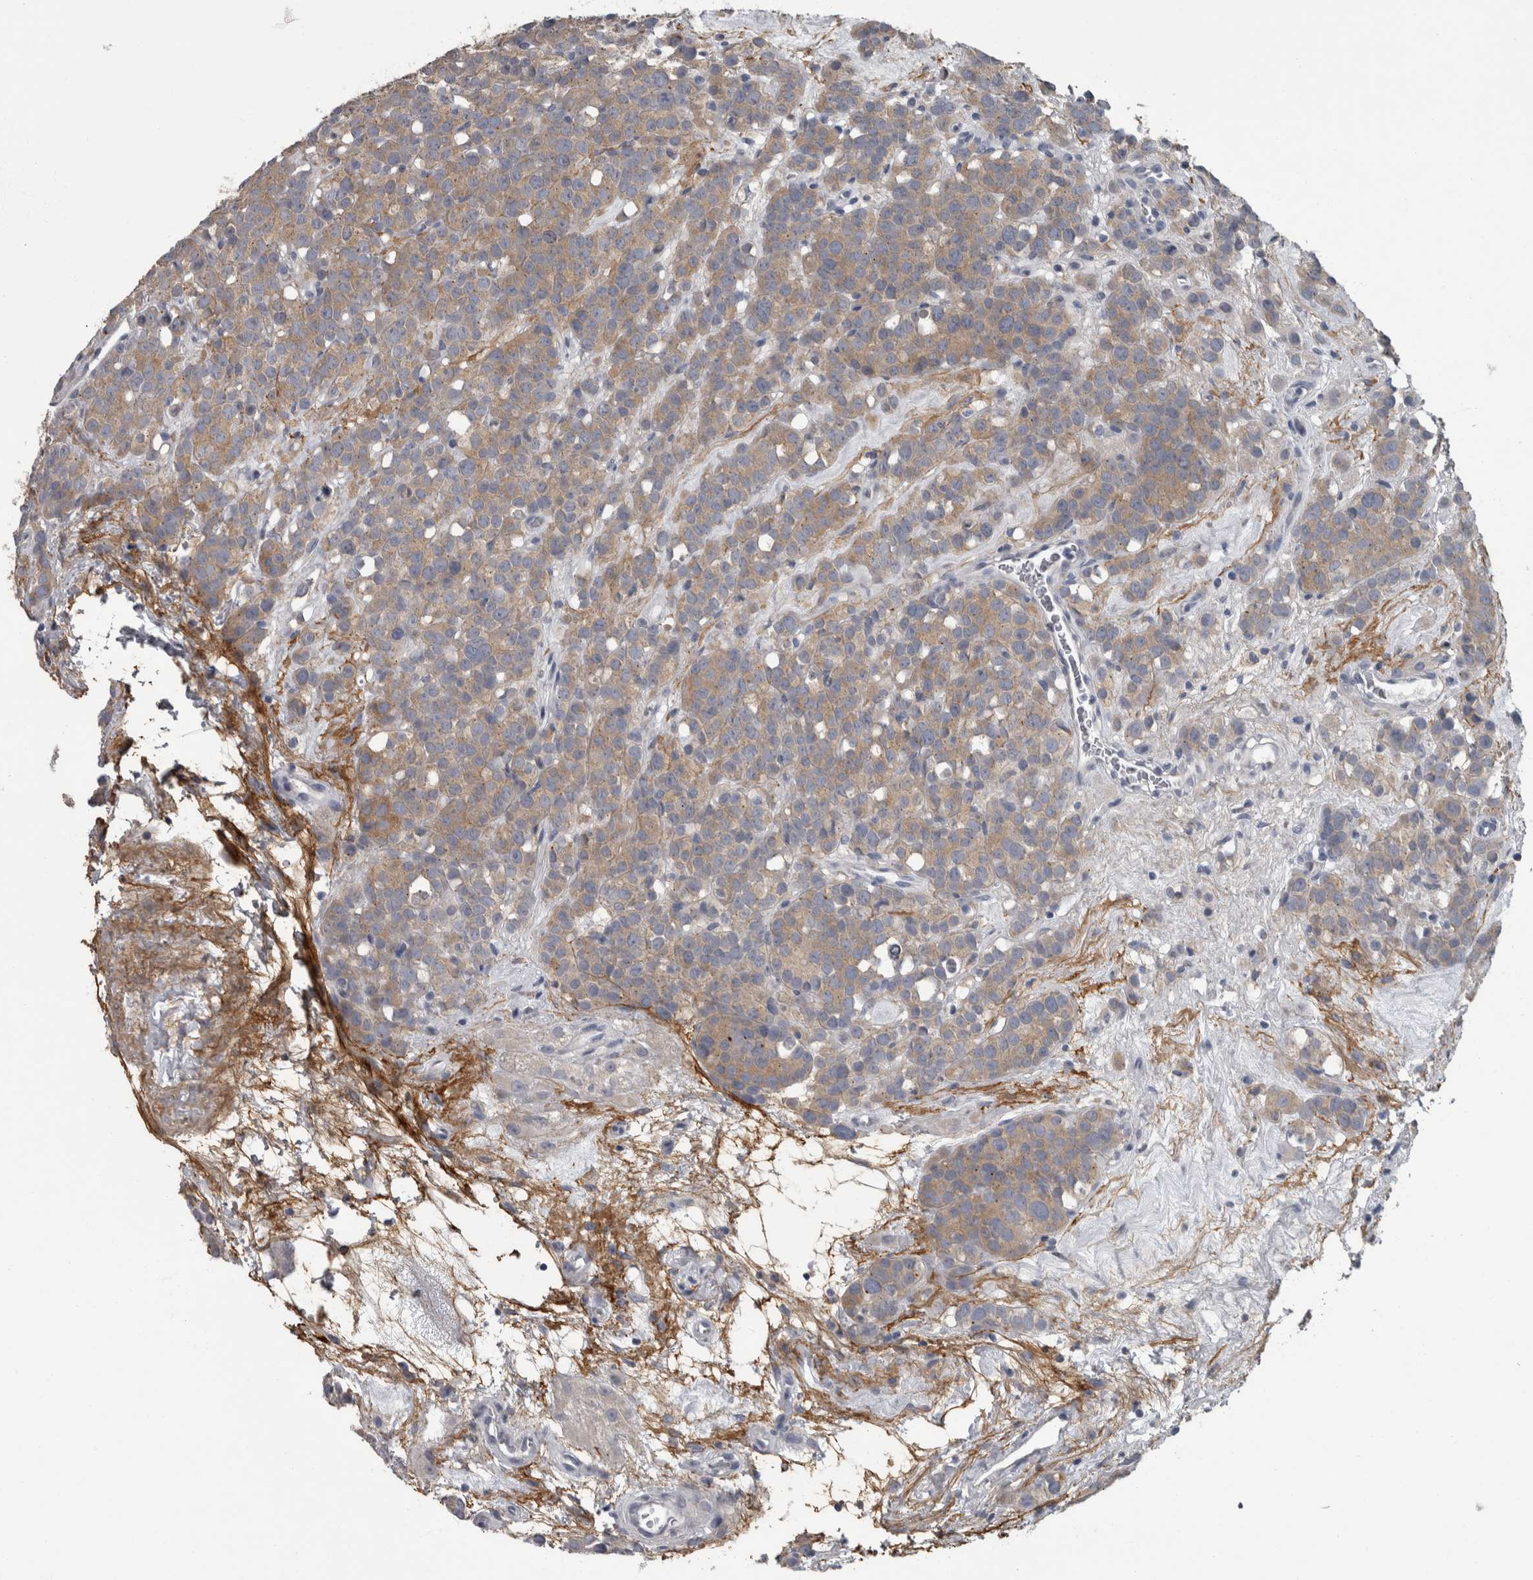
{"staining": {"intensity": "weak", "quantity": ">75%", "location": "cytoplasmic/membranous"}, "tissue": "testis cancer", "cell_type": "Tumor cells", "image_type": "cancer", "snomed": [{"axis": "morphology", "description": "Seminoma, NOS"}, {"axis": "topography", "description": "Testis"}], "caption": "IHC of testis cancer (seminoma) displays low levels of weak cytoplasmic/membranous expression in about >75% of tumor cells.", "gene": "EFEMP2", "patient": {"sex": "male", "age": 71}}